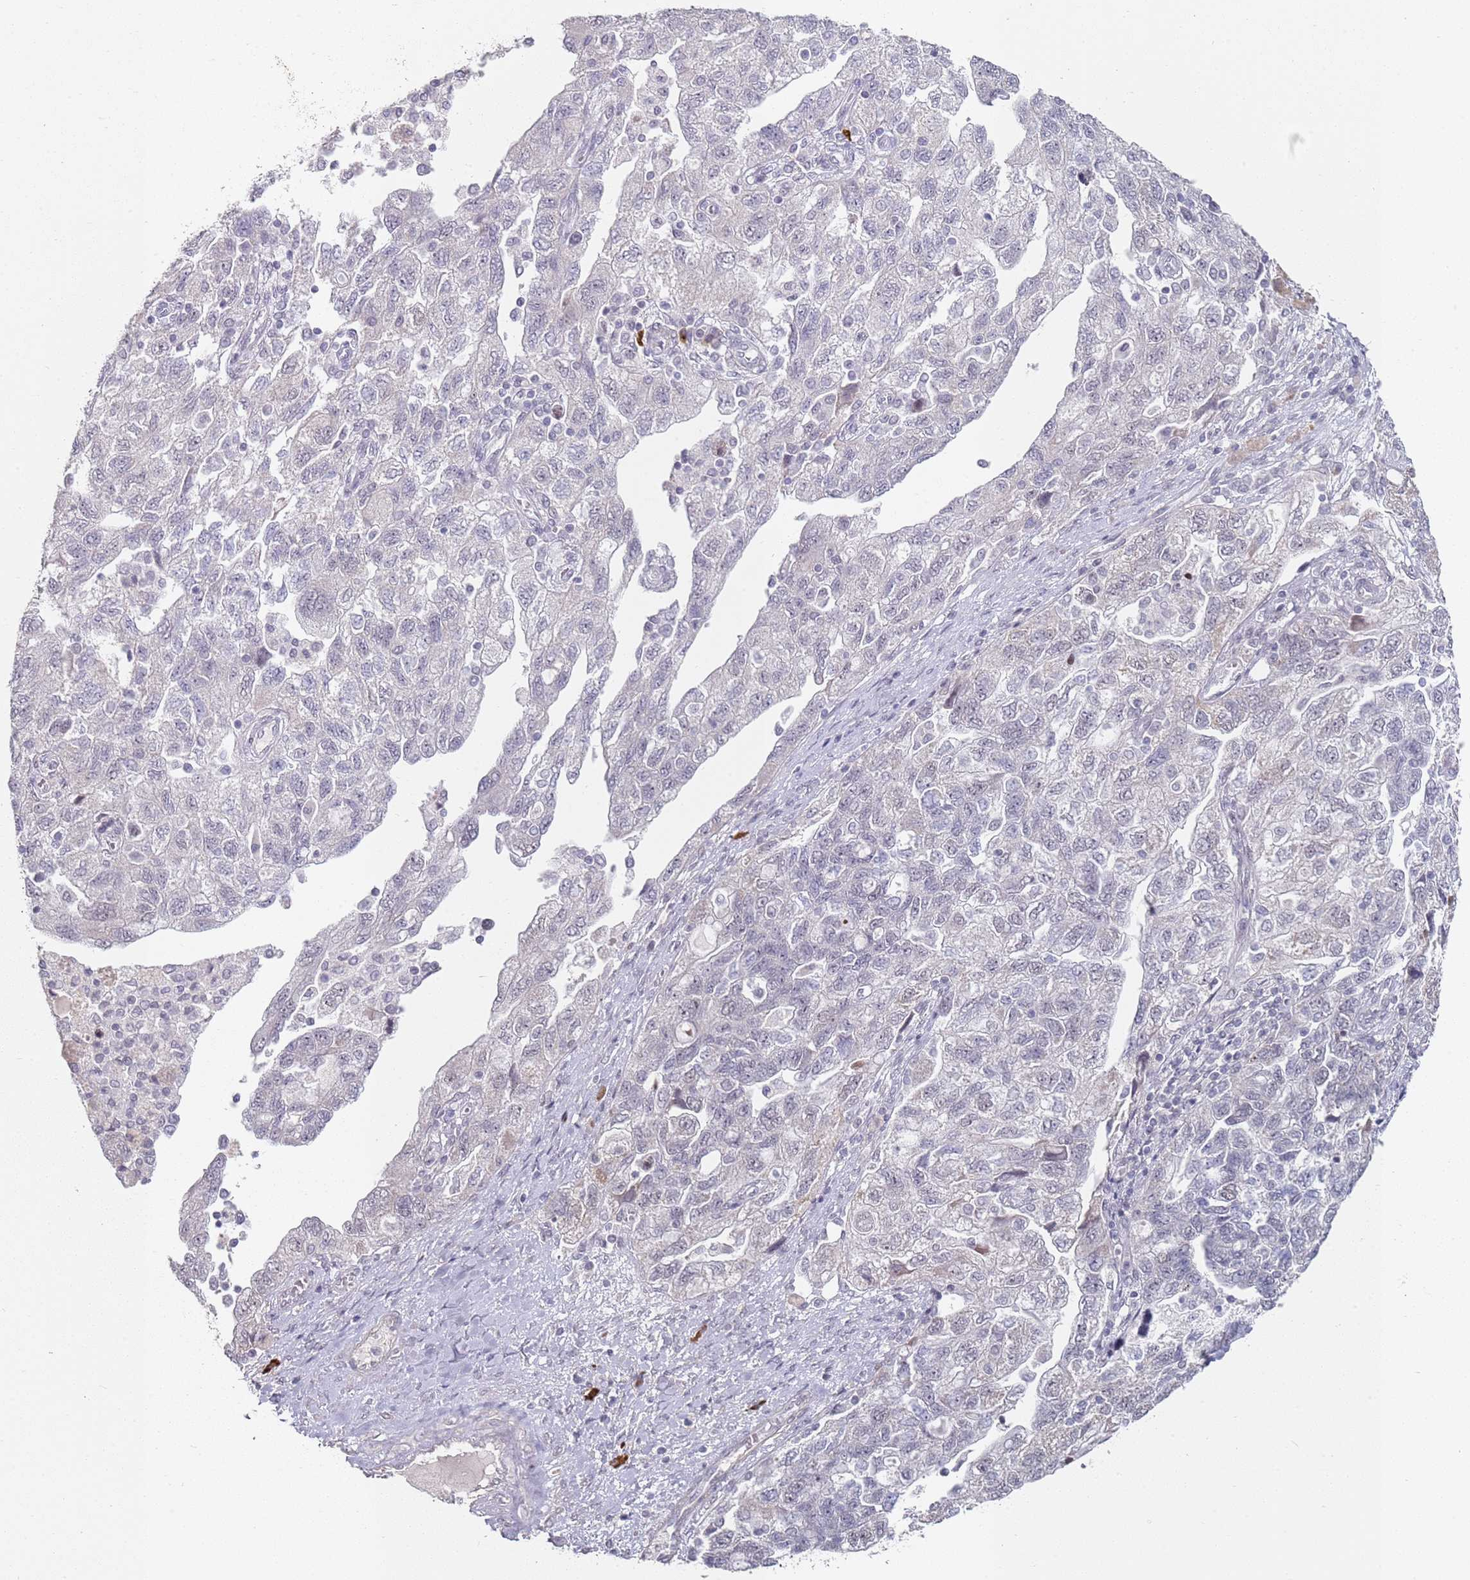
{"staining": {"intensity": "weak", "quantity": "<25%", "location": "nuclear"}, "tissue": "ovarian cancer", "cell_type": "Tumor cells", "image_type": "cancer", "snomed": [{"axis": "morphology", "description": "Carcinoma, NOS"}, {"axis": "morphology", "description": "Cystadenocarcinoma, serous, NOS"}, {"axis": "topography", "description": "Ovary"}], "caption": "Tumor cells show no significant positivity in serous cystadenocarcinoma (ovarian).", "gene": "ATF6B", "patient": {"sex": "female", "age": 69}}